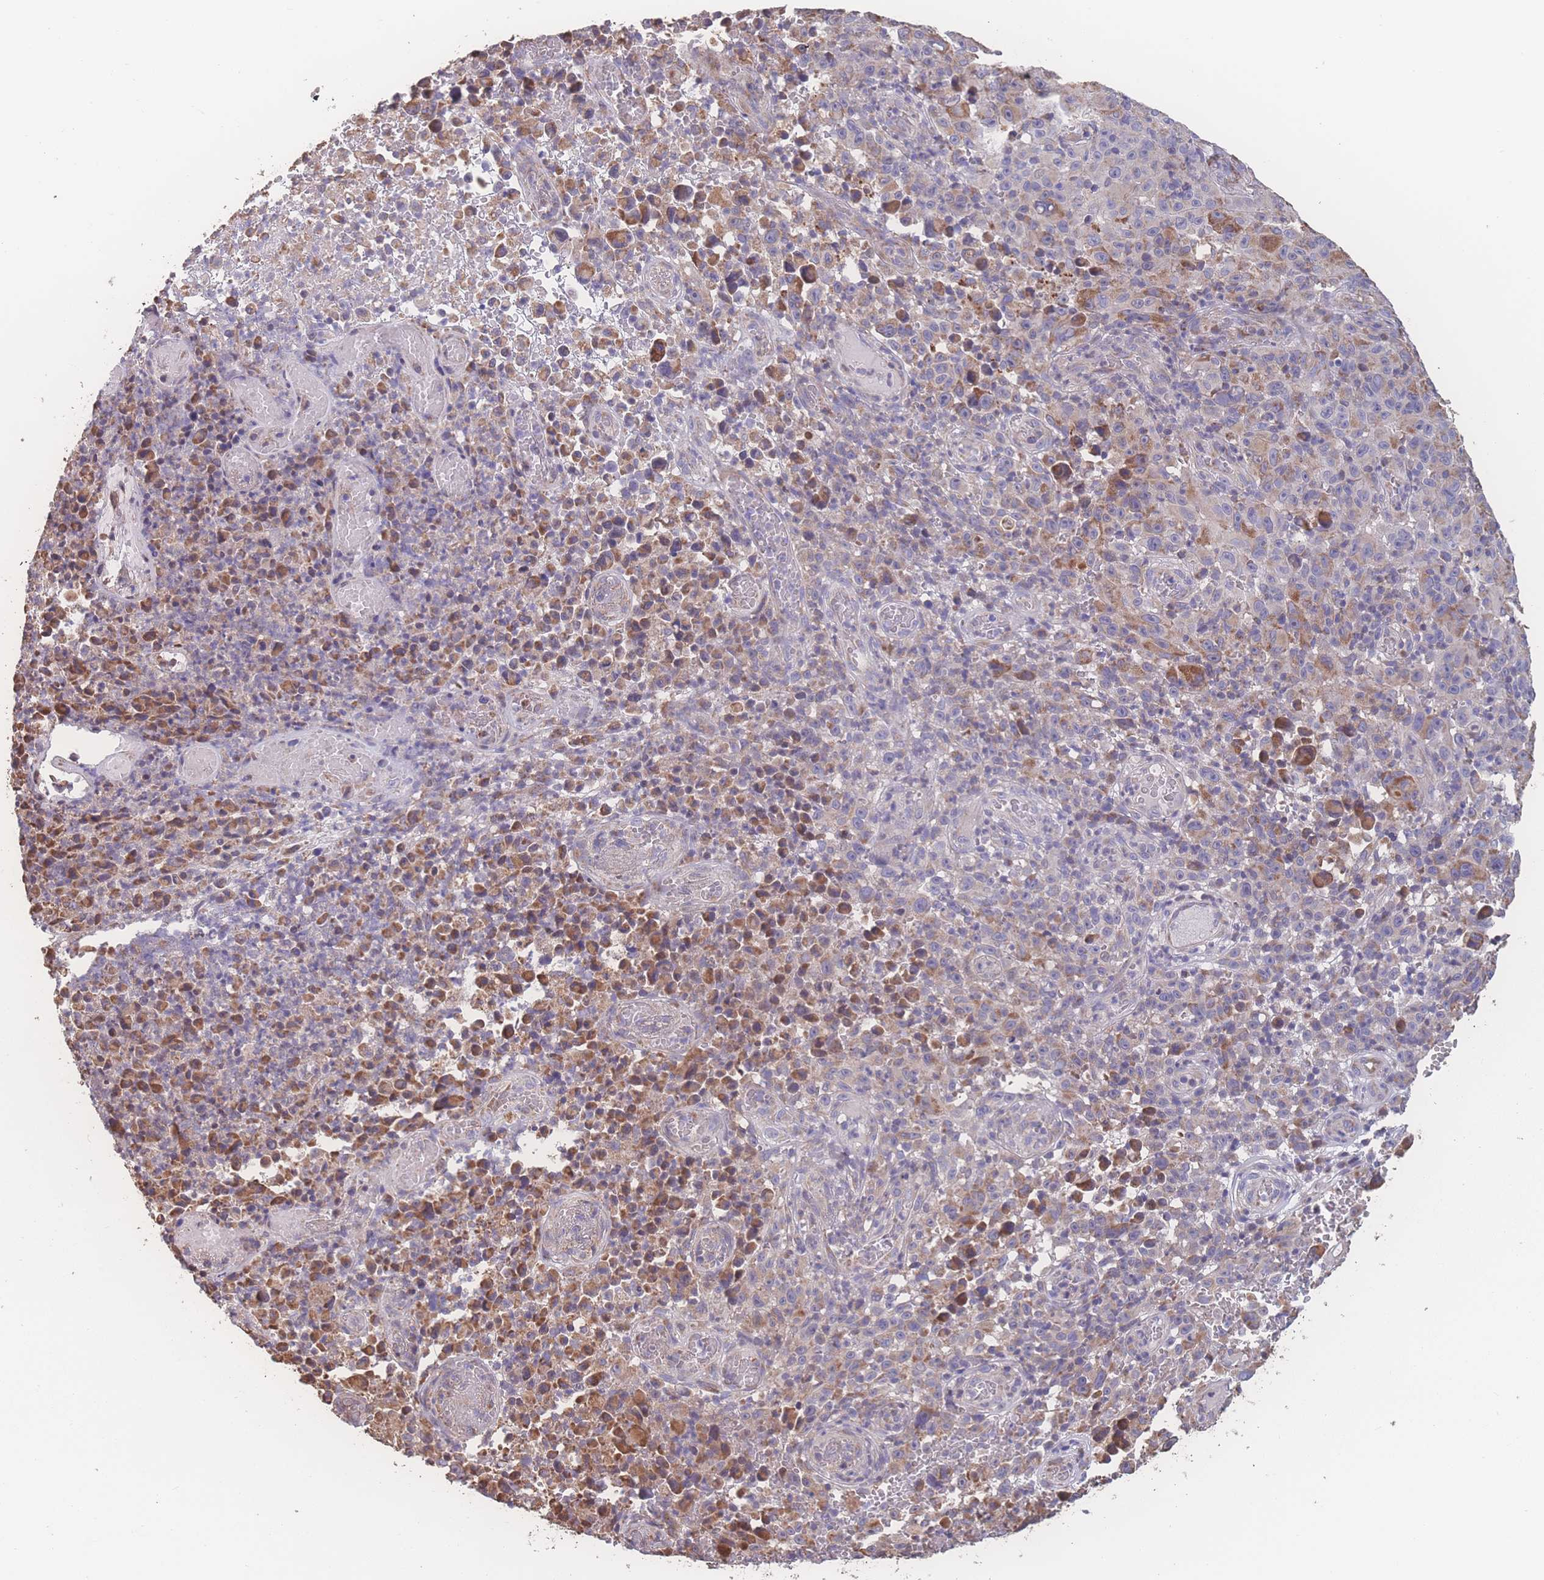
{"staining": {"intensity": "moderate", "quantity": "<25%", "location": "cytoplasmic/membranous"}, "tissue": "melanoma", "cell_type": "Tumor cells", "image_type": "cancer", "snomed": [{"axis": "morphology", "description": "Malignant melanoma, NOS"}, {"axis": "topography", "description": "Skin"}], "caption": "This is a photomicrograph of IHC staining of melanoma, which shows moderate expression in the cytoplasmic/membranous of tumor cells.", "gene": "SGSM3", "patient": {"sex": "female", "age": 82}}